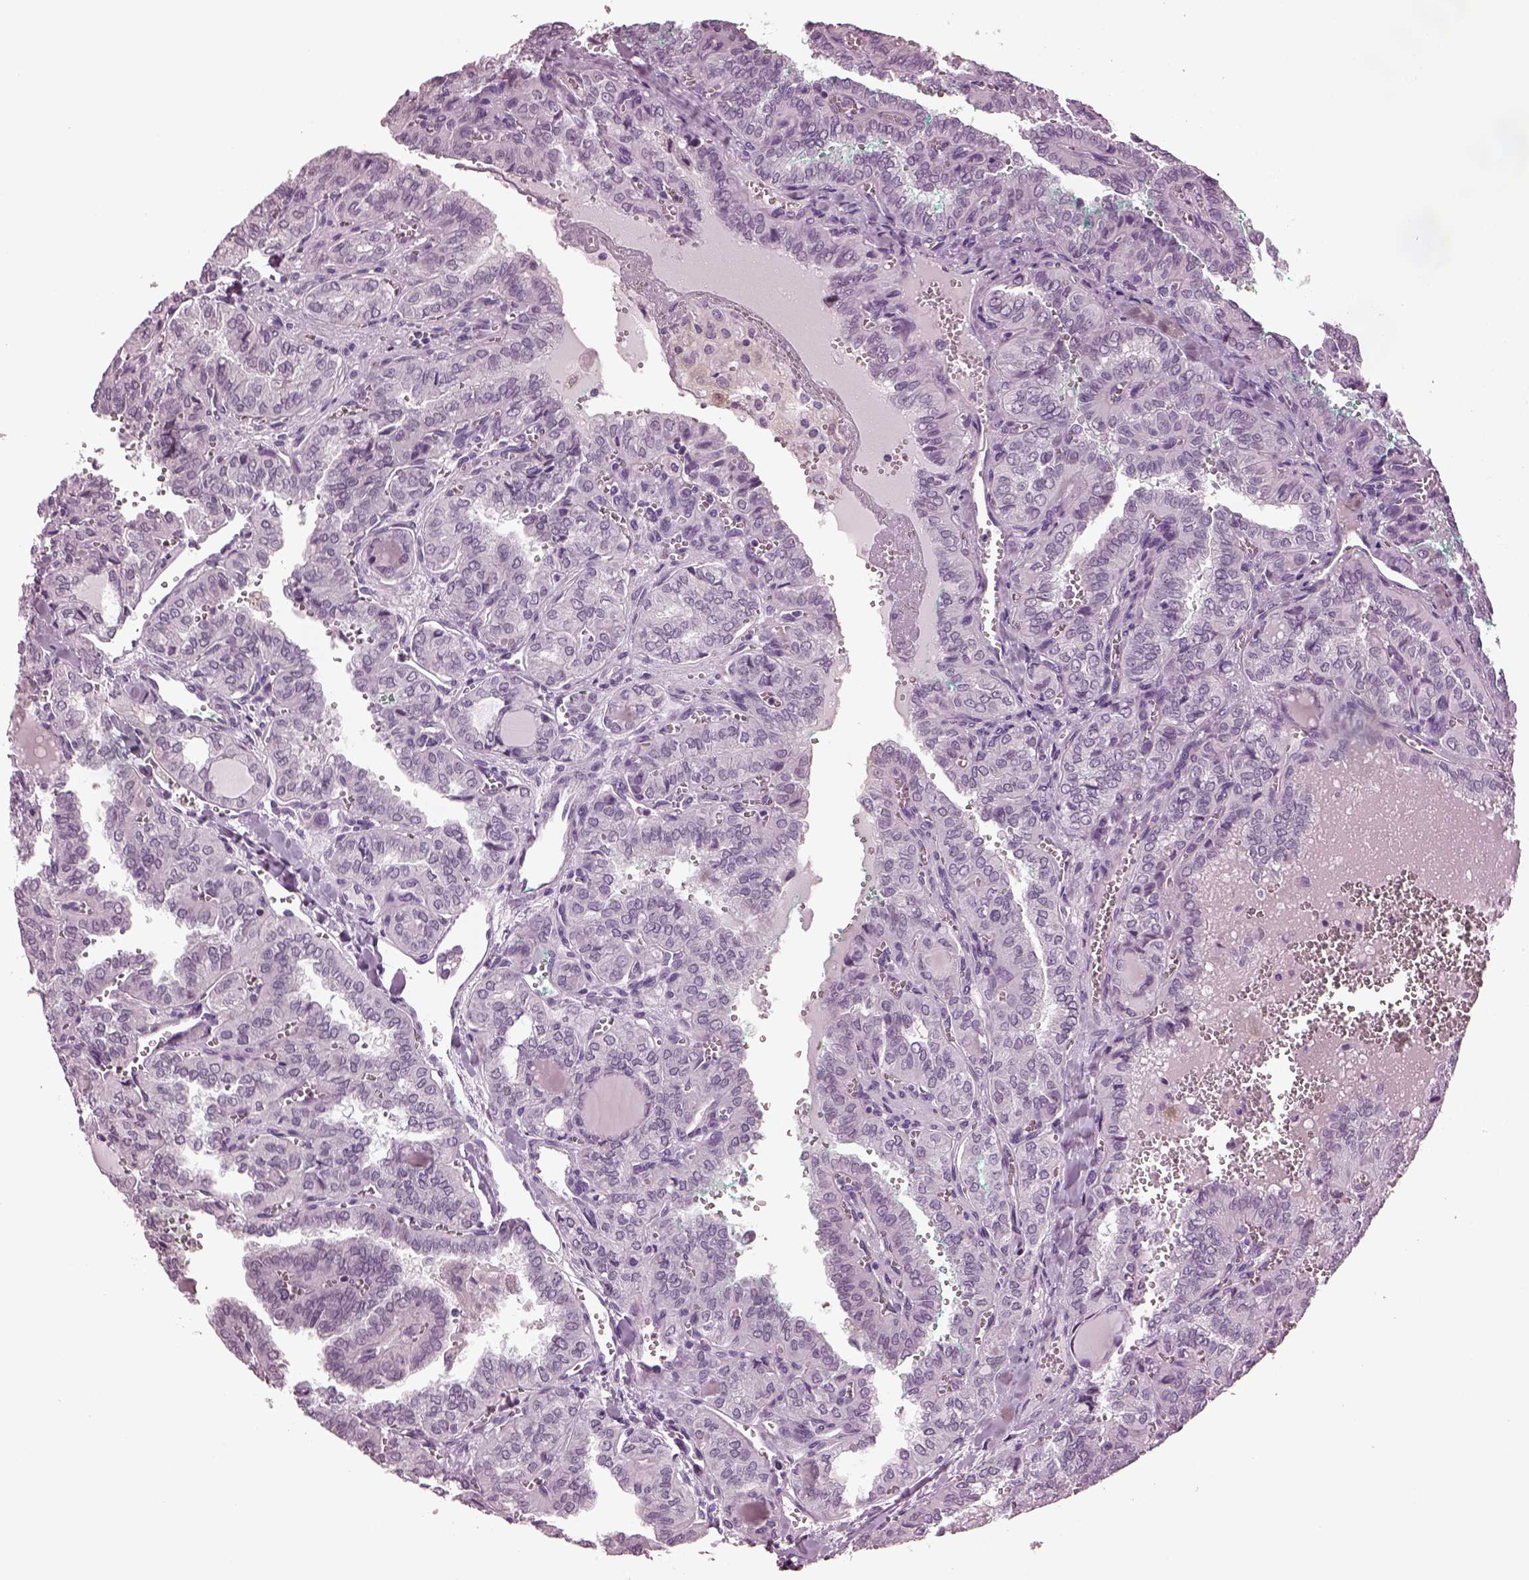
{"staining": {"intensity": "negative", "quantity": "none", "location": "none"}, "tissue": "thyroid cancer", "cell_type": "Tumor cells", "image_type": "cancer", "snomed": [{"axis": "morphology", "description": "Papillary adenocarcinoma, NOS"}, {"axis": "topography", "description": "Thyroid gland"}], "caption": "The image reveals no staining of tumor cells in thyroid papillary adenocarcinoma.", "gene": "SLC6A17", "patient": {"sex": "female", "age": 41}}